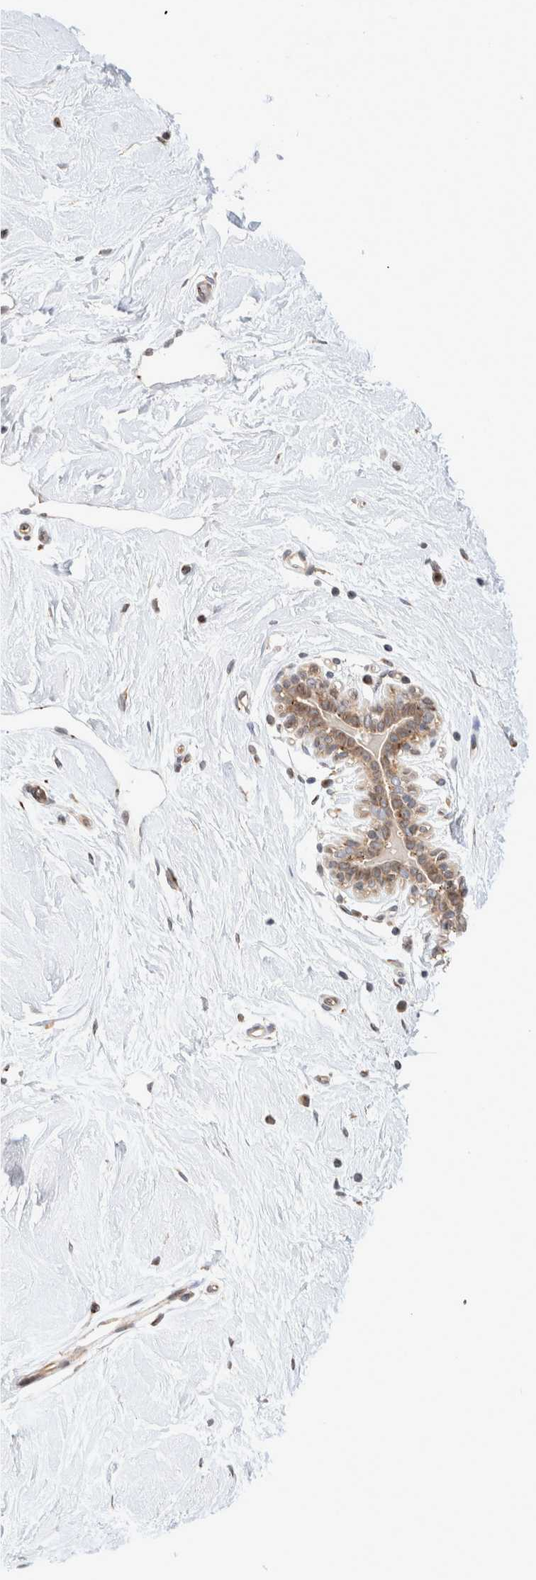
{"staining": {"intensity": "moderate", "quantity": ">75%", "location": "cytoplasmic/membranous"}, "tissue": "breast", "cell_type": "Adipocytes", "image_type": "normal", "snomed": [{"axis": "morphology", "description": "Normal tissue, NOS"}, {"axis": "topography", "description": "Breast"}], "caption": "A medium amount of moderate cytoplasmic/membranous expression is seen in about >75% of adipocytes in unremarkable breast.", "gene": "GCN1", "patient": {"sex": "female", "age": 23}}